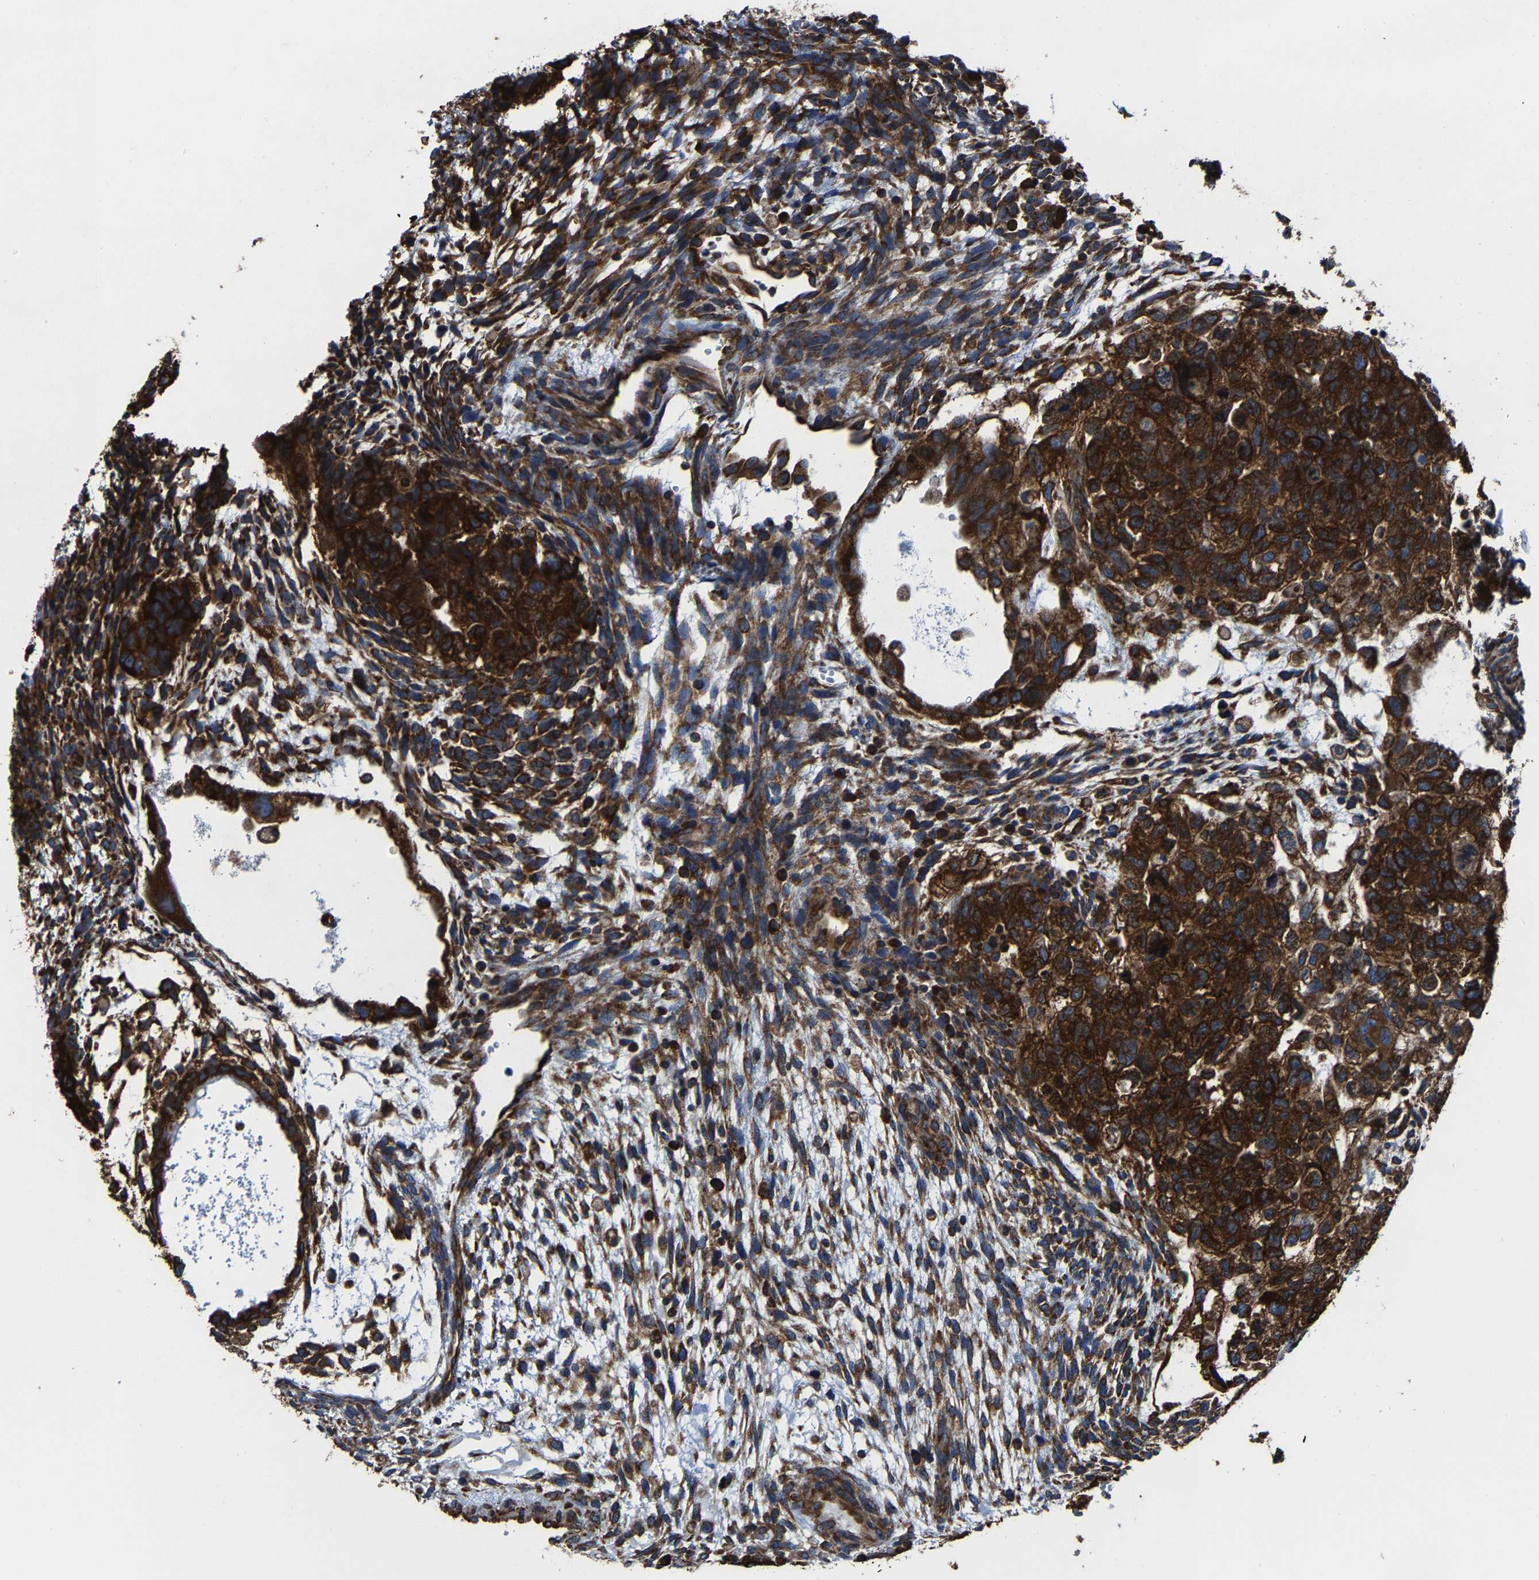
{"staining": {"intensity": "strong", "quantity": ">75%", "location": "cytoplasmic/membranous"}, "tissue": "testis cancer", "cell_type": "Tumor cells", "image_type": "cancer", "snomed": [{"axis": "morphology", "description": "Carcinoma, Embryonal, NOS"}, {"axis": "topography", "description": "Testis"}], "caption": "Protein staining of testis cancer tissue shows strong cytoplasmic/membranous positivity in approximately >75% of tumor cells.", "gene": "G3BP2", "patient": {"sex": "male", "age": 36}}